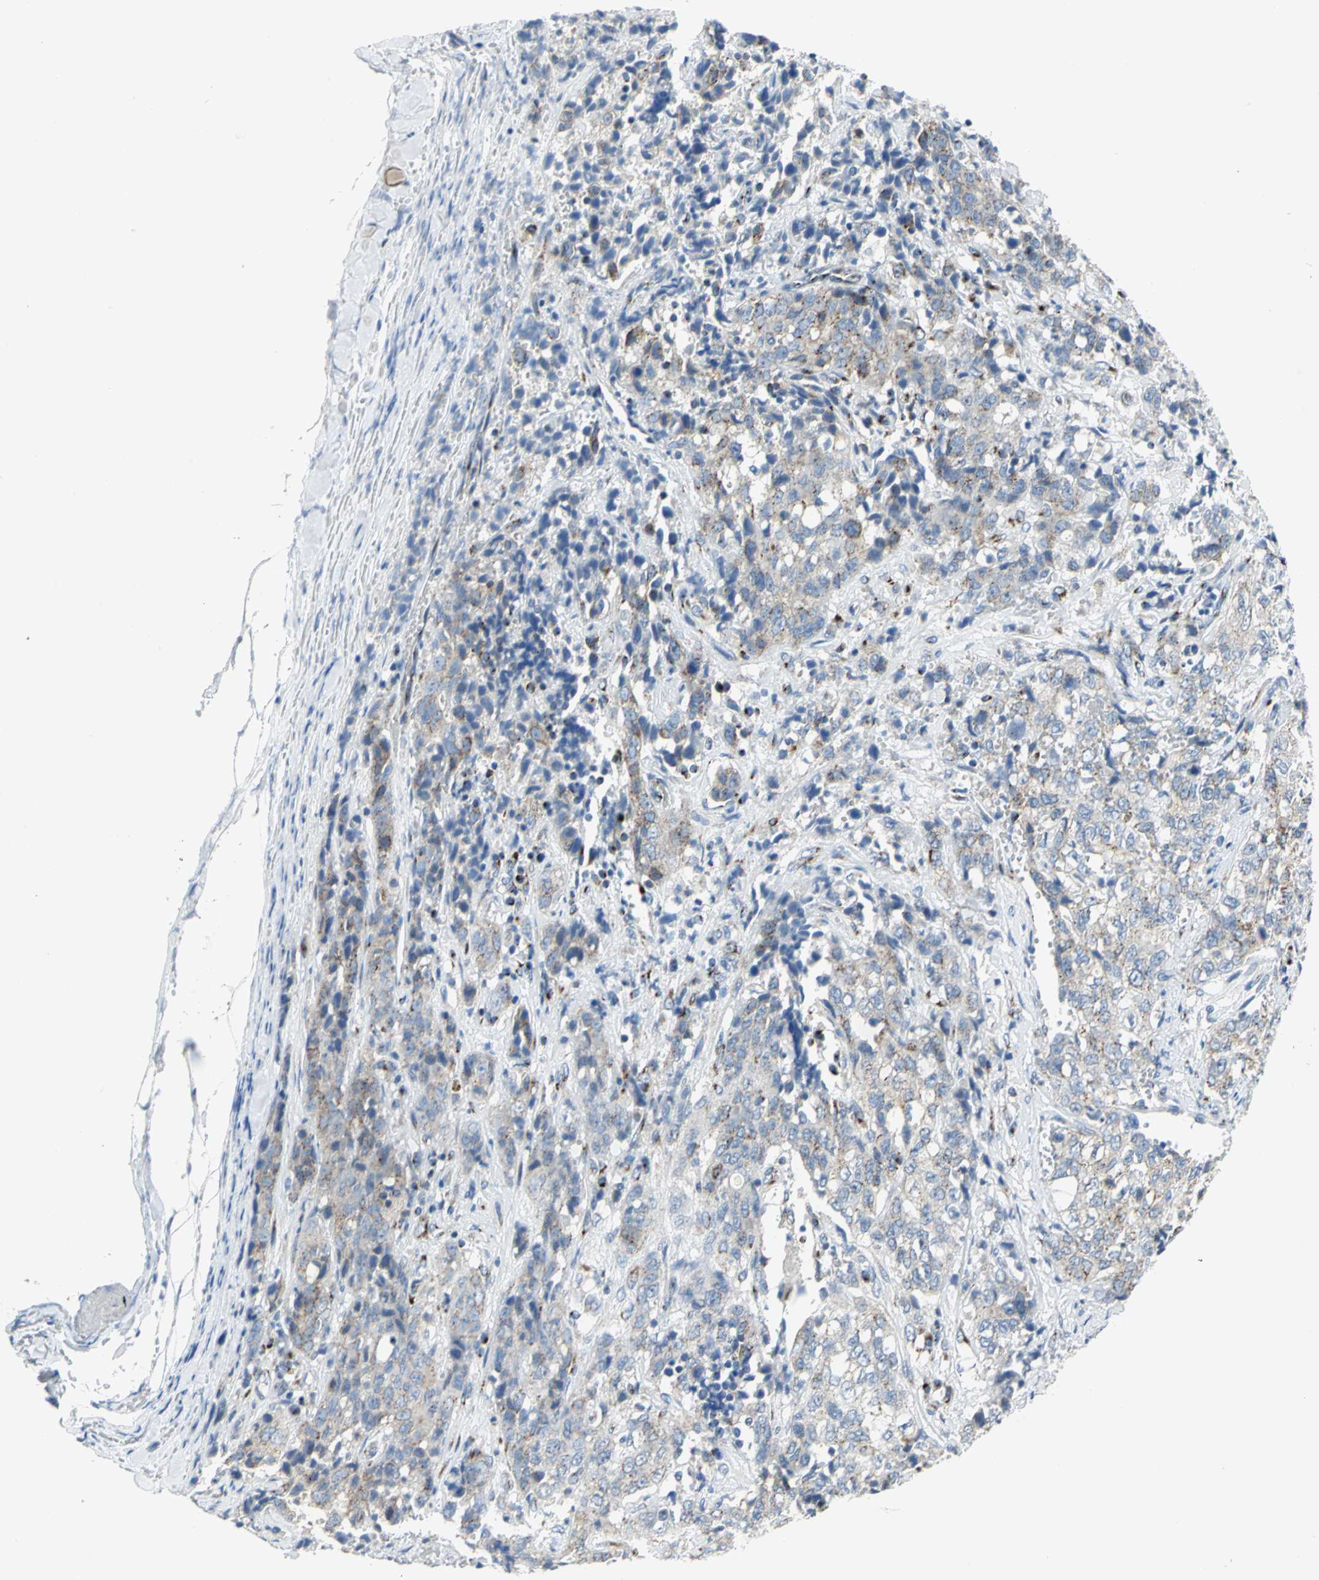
{"staining": {"intensity": "moderate", "quantity": "25%-75%", "location": "cytoplasmic/membranous"}, "tissue": "stomach cancer", "cell_type": "Tumor cells", "image_type": "cancer", "snomed": [{"axis": "morphology", "description": "Adenocarcinoma, NOS"}, {"axis": "topography", "description": "Stomach"}], "caption": "Immunohistochemical staining of adenocarcinoma (stomach) reveals medium levels of moderate cytoplasmic/membranous protein expression in approximately 25%-75% of tumor cells.", "gene": "GPR3", "patient": {"sex": "male", "age": 48}}